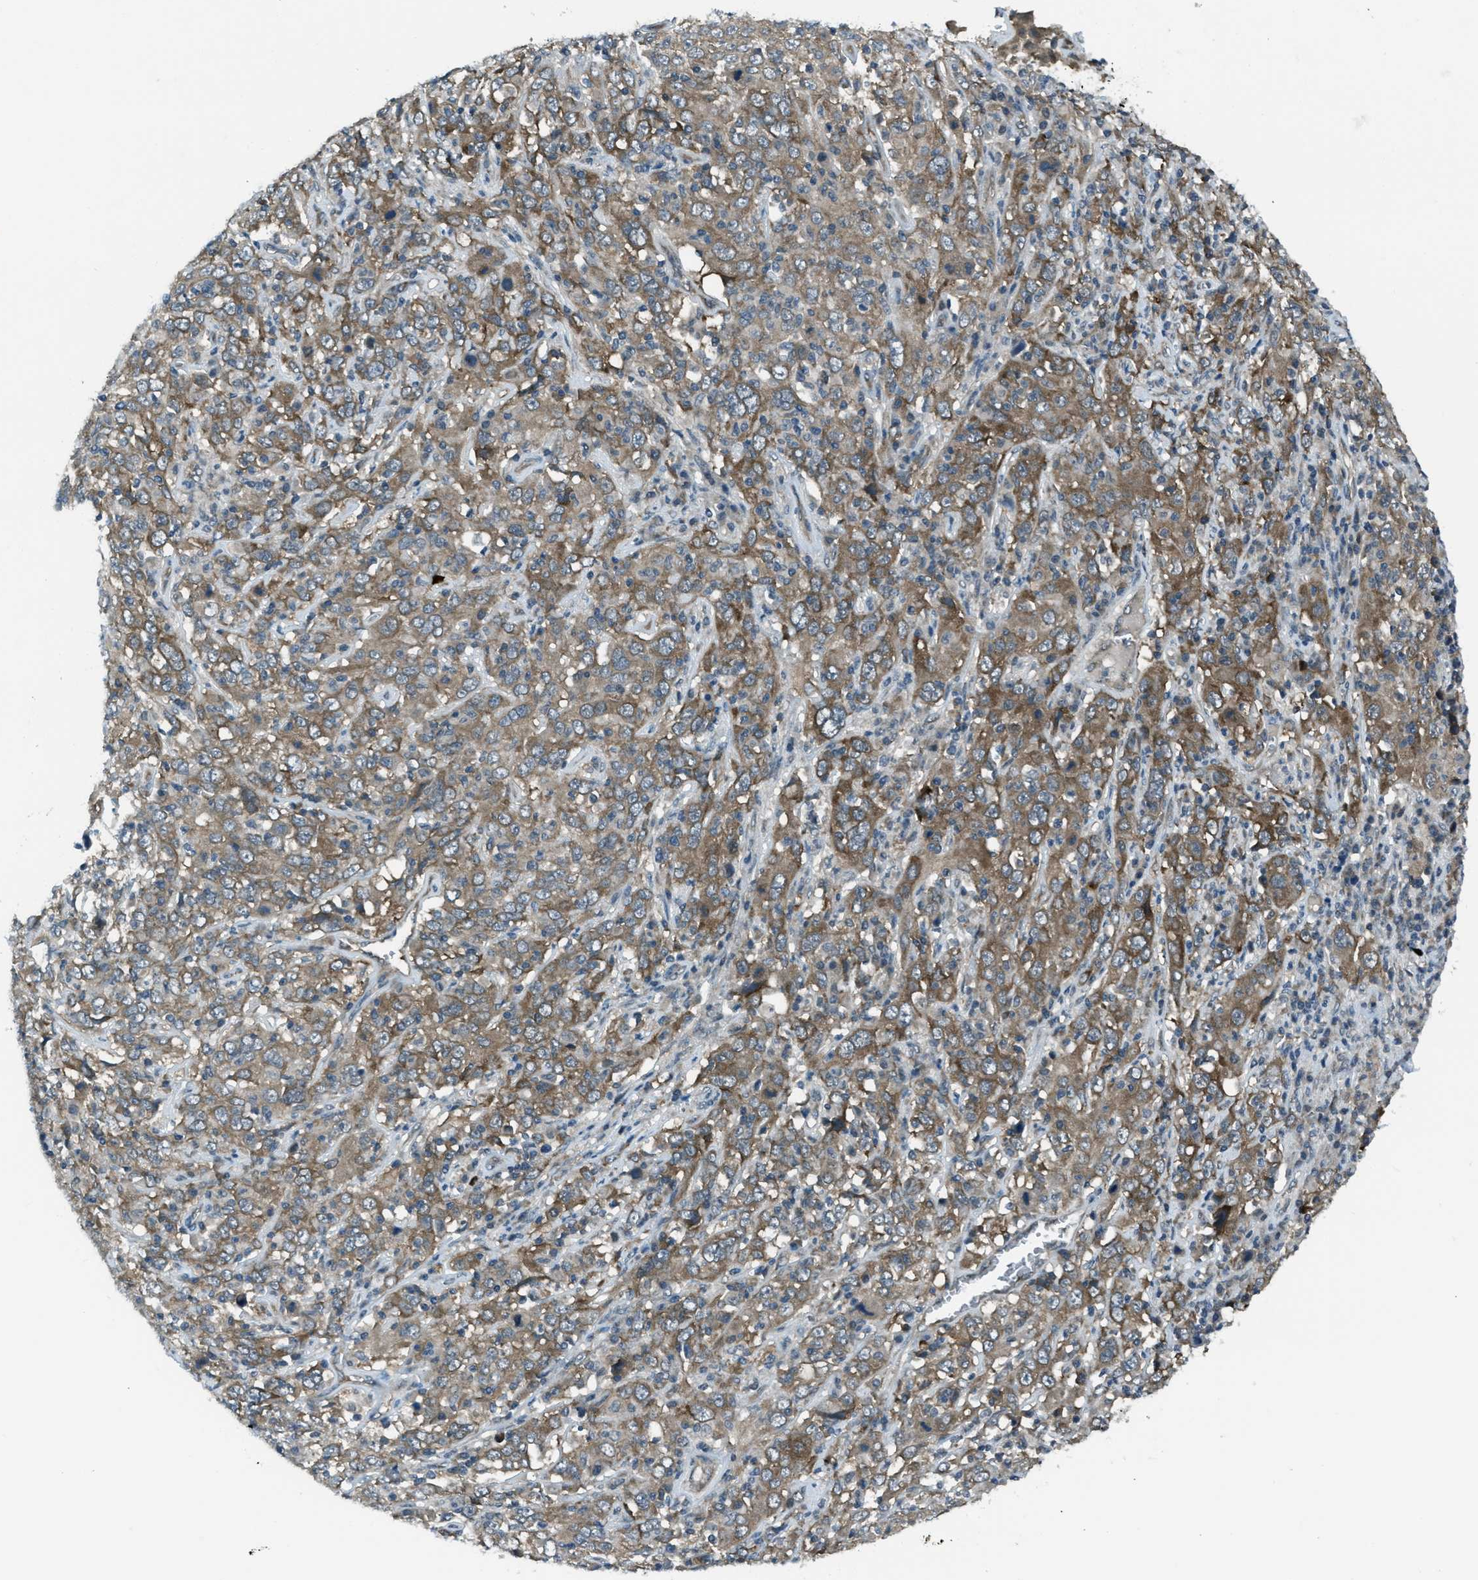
{"staining": {"intensity": "weak", "quantity": ">75%", "location": "cytoplasmic/membranous"}, "tissue": "cervical cancer", "cell_type": "Tumor cells", "image_type": "cancer", "snomed": [{"axis": "morphology", "description": "Squamous cell carcinoma, NOS"}, {"axis": "topography", "description": "Cervix"}], "caption": "Protein staining shows weak cytoplasmic/membranous staining in approximately >75% of tumor cells in cervical cancer (squamous cell carcinoma). The staining was performed using DAB, with brown indicating positive protein expression. Nuclei are stained blue with hematoxylin.", "gene": "ASAP2", "patient": {"sex": "female", "age": 46}}